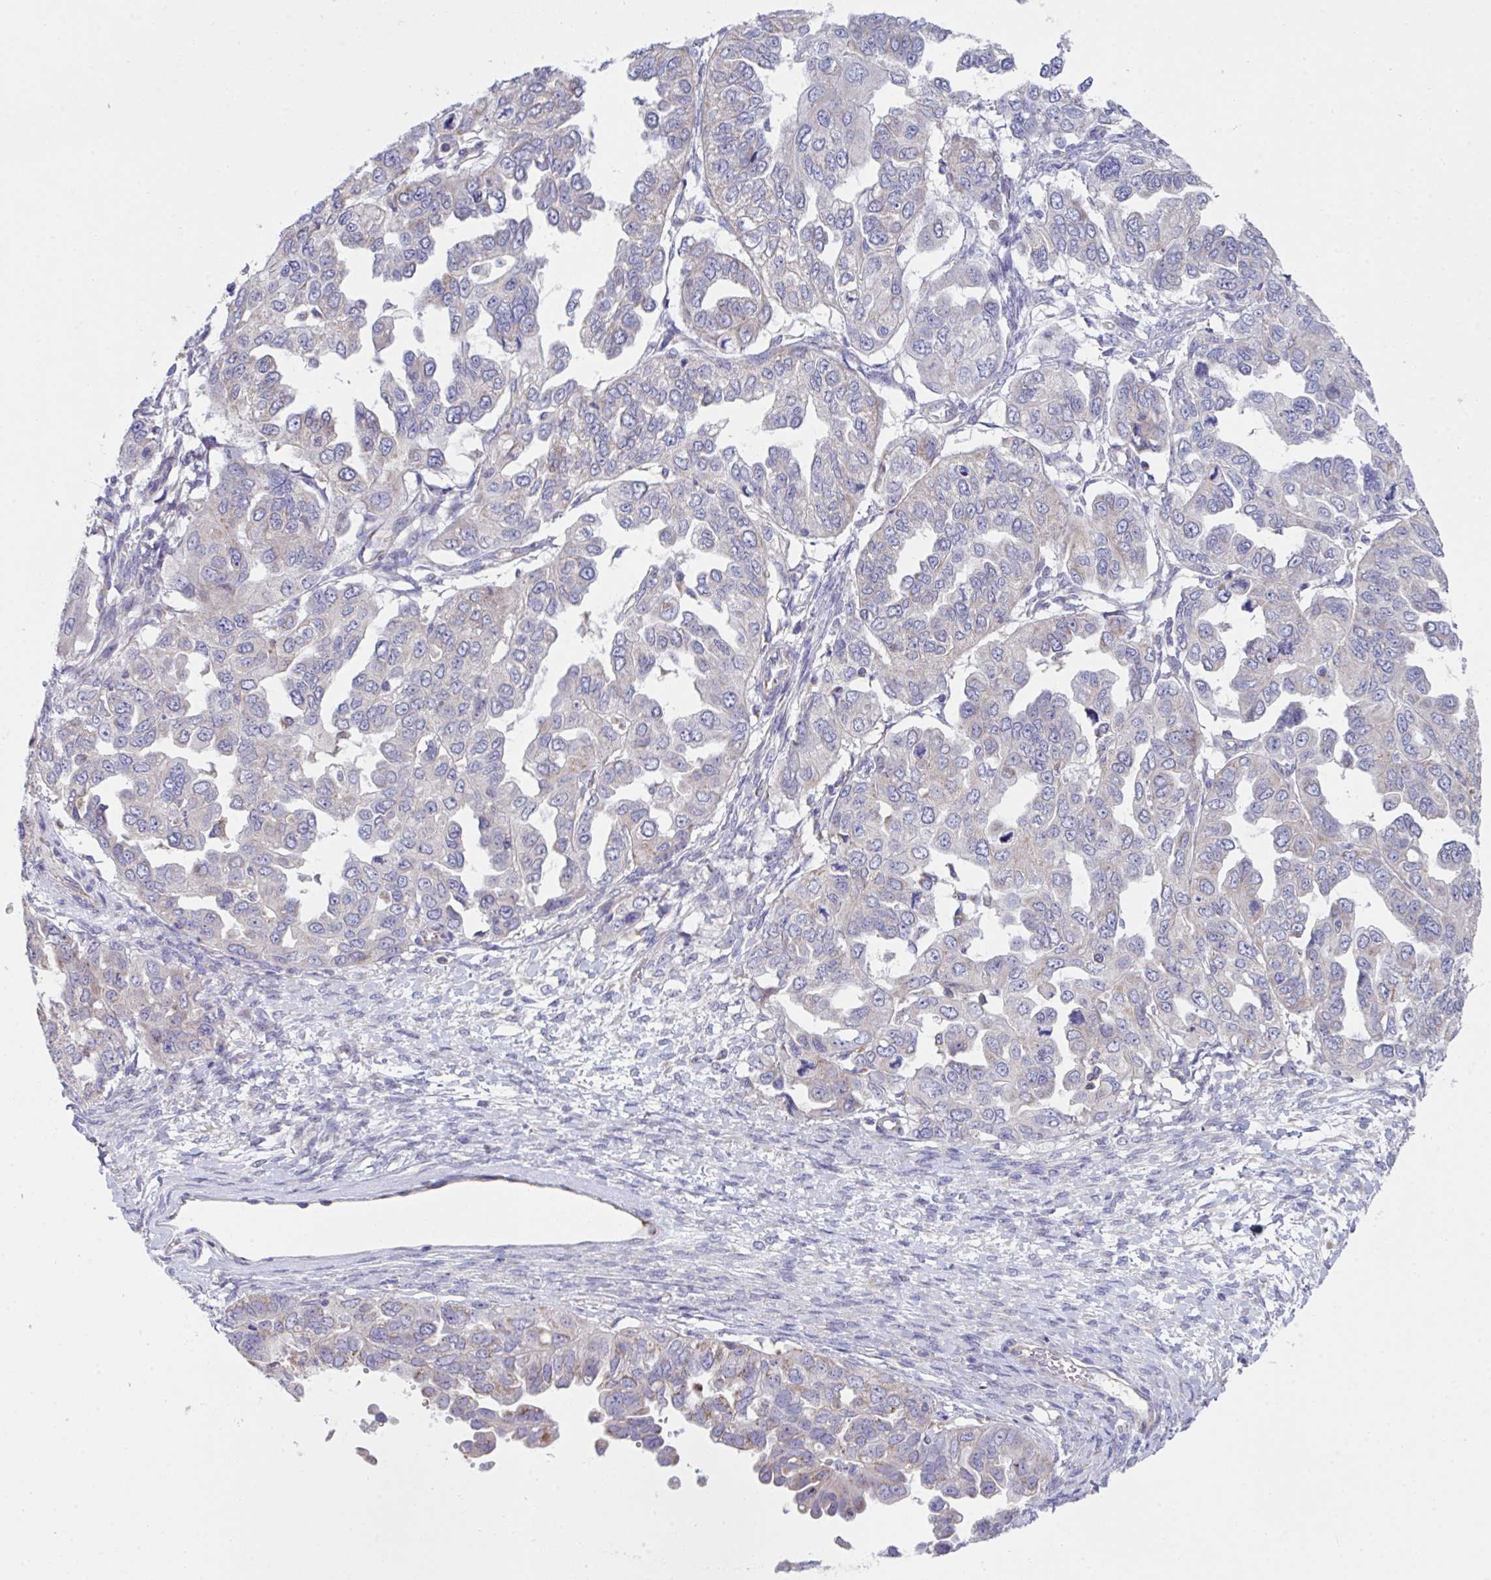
{"staining": {"intensity": "weak", "quantity": "<25%", "location": "cytoplasmic/membranous"}, "tissue": "ovarian cancer", "cell_type": "Tumor cells", "image_type": "cancer", "snomed": [{"axis": "morphology", "description": "Cystadenocarcinoma, serous, NOS"}, {"axis": "topography", "description": "Ovary"}], "caption": "Tumor cells are negative for protein expression in human ovarian cancer.", "gene": "NDUFA7", "patient": {"sex": "female", "age": 53}}